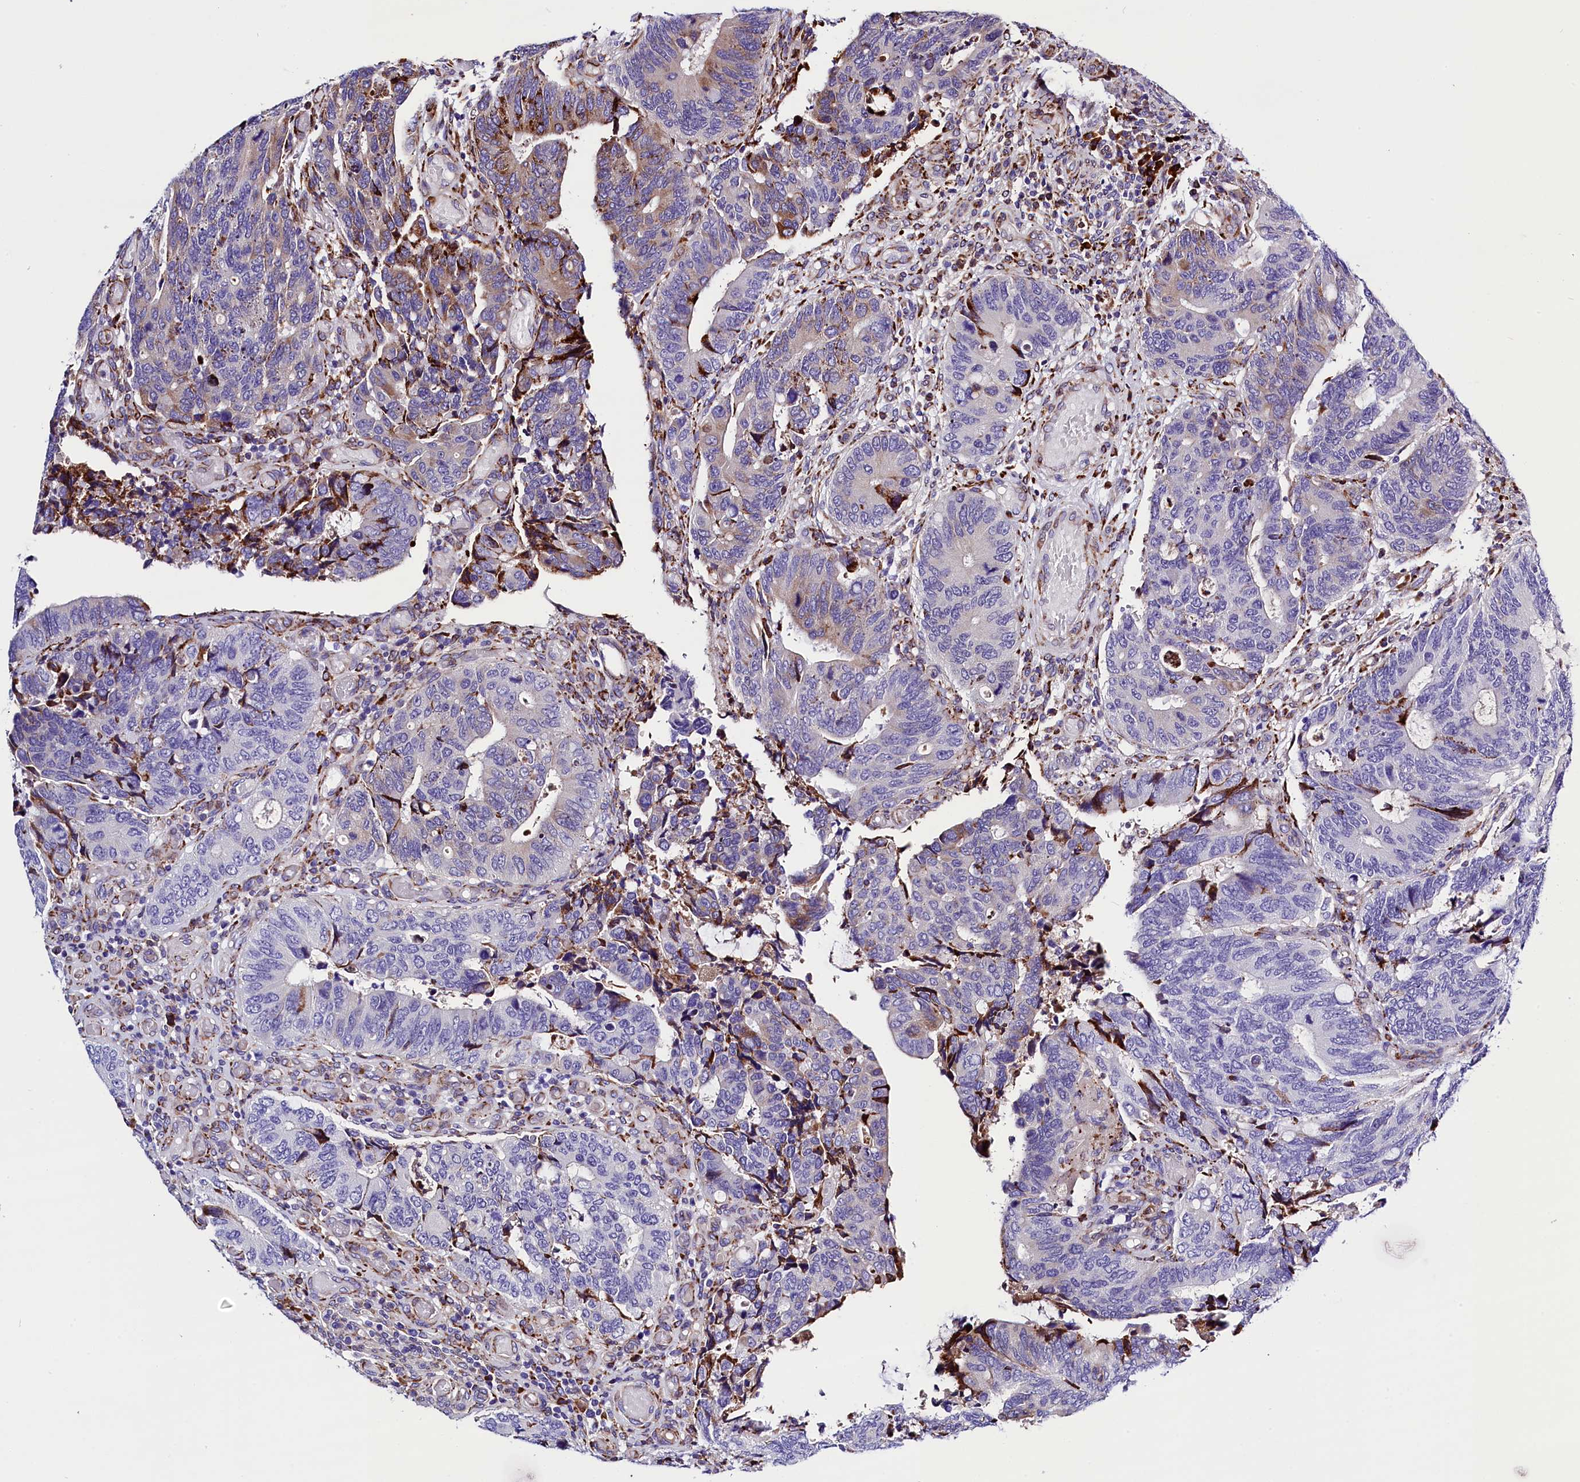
{"staining": {"intensity": "moderate", "quantity": "<25%", "location": "cytoplasmic/membranous"}, "tissue": "colorectal cancer", "cell_type": "Tumor cells", "image_type": "cancer", "snomed": [{"axis": "morphology", "description": "Adenocarcinoma, NOS"}, {"axis": "topography", "description": "Colon"}], "caption": "Protein staining of adenocarcinoma (colorectal) tissue reveals moderate cytoplasmic/membranous positivity in about <25% of tumor cells. Using DAB (3,3'-diaminobenzidine) (brown) and hematoxylin (blue) stains, captured at high magnification using brightfield microscopy.", "gene": "CMTR2", "patient": {"sex": "male", "age": 87}}